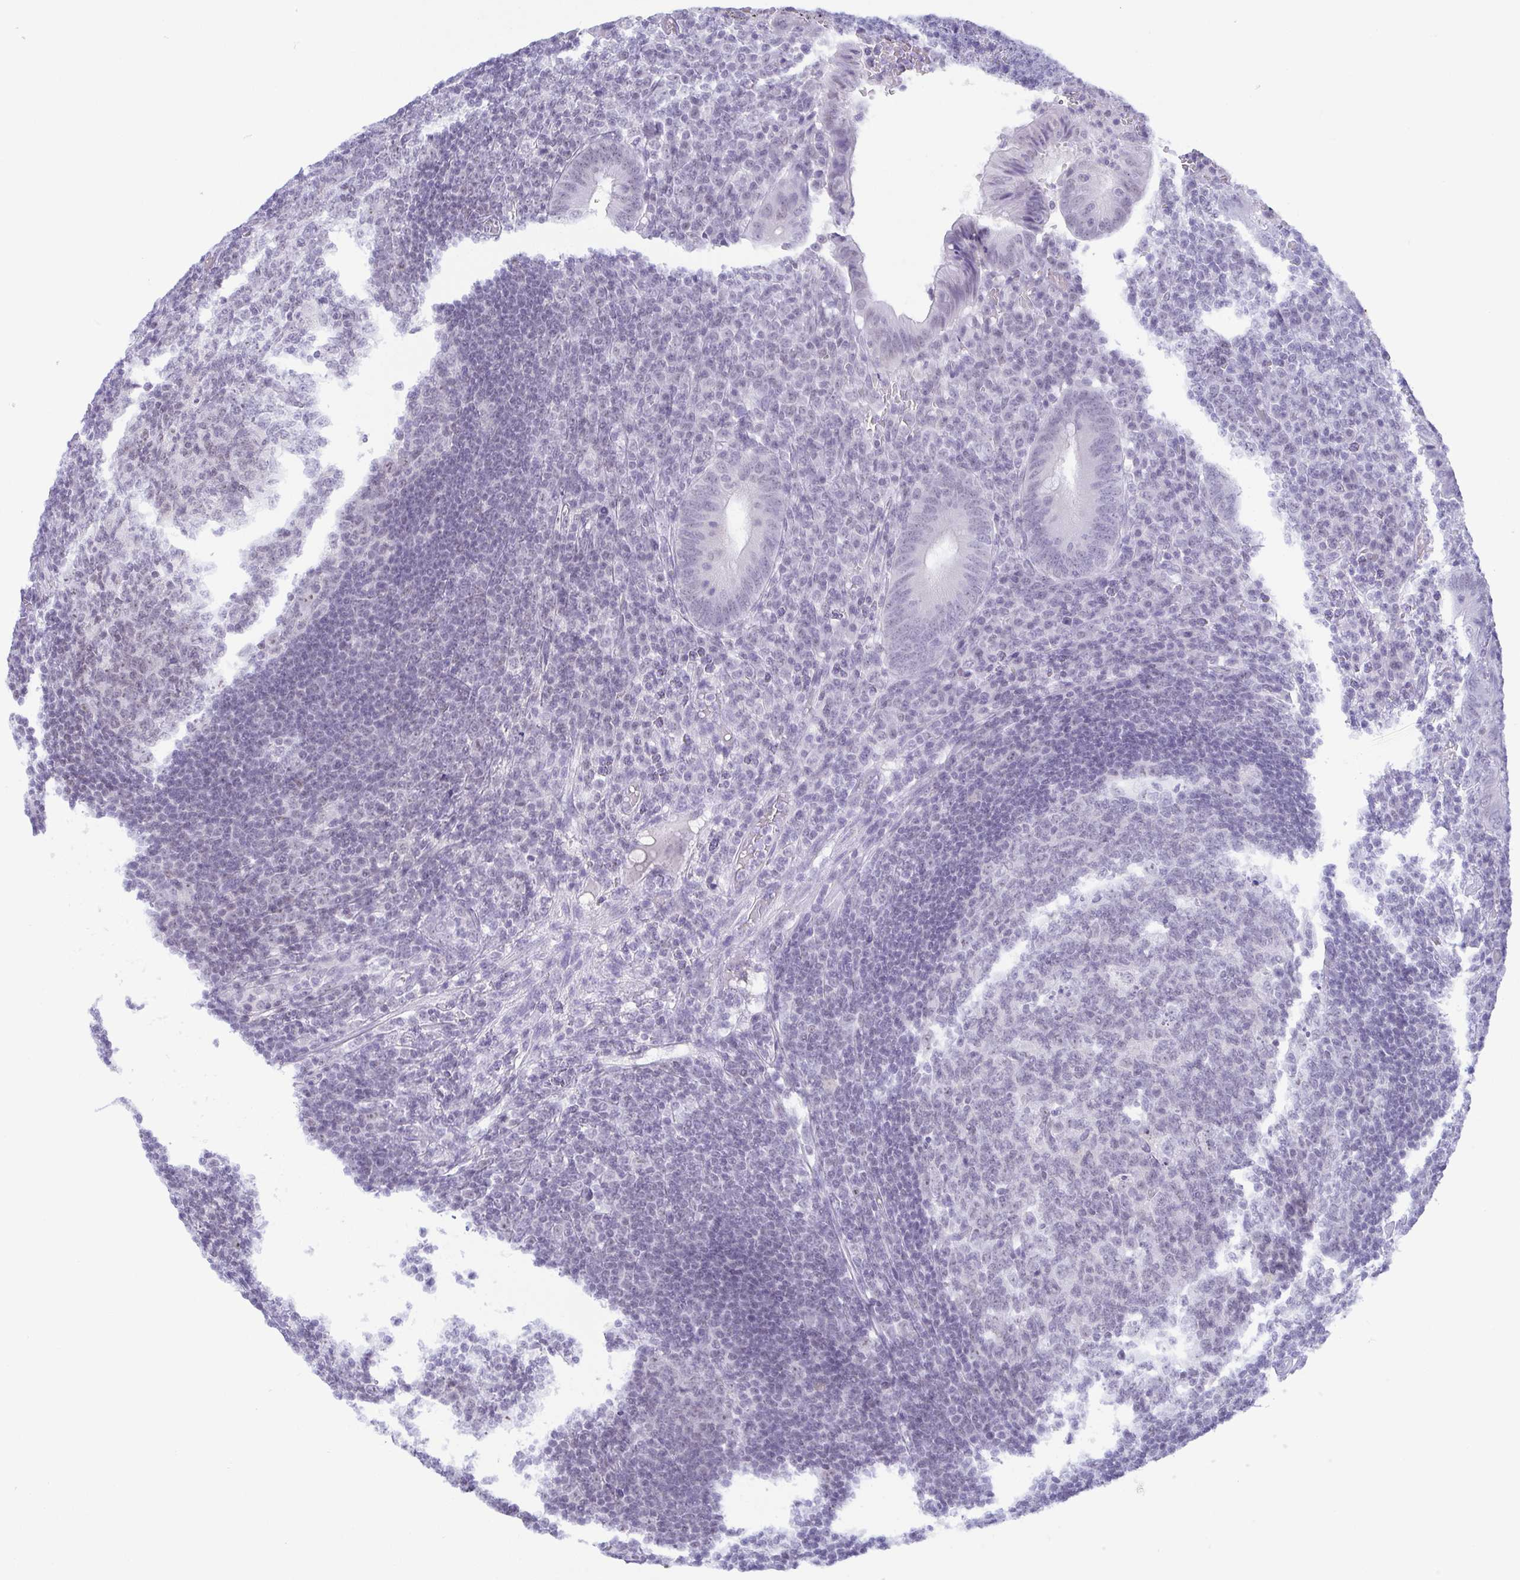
{"staining": {"intensity": "weak", "quantity": "<25%", "location": "nuclear"}, "tissue": "appendix", "cell_type": "Glandular cells", "image_type": "normal", "snomed": [{"axis": "morphology", "description": "Normal tissue, NOS"}, {"axis": "topography", "description": "Appendix"}], "caption": "The immunohistochemistry (IHC) micrograph has no significant positivity in glandular cells of appendix.", "gene": "BZW1", "patient": {"sex": "male", "age": 18}}